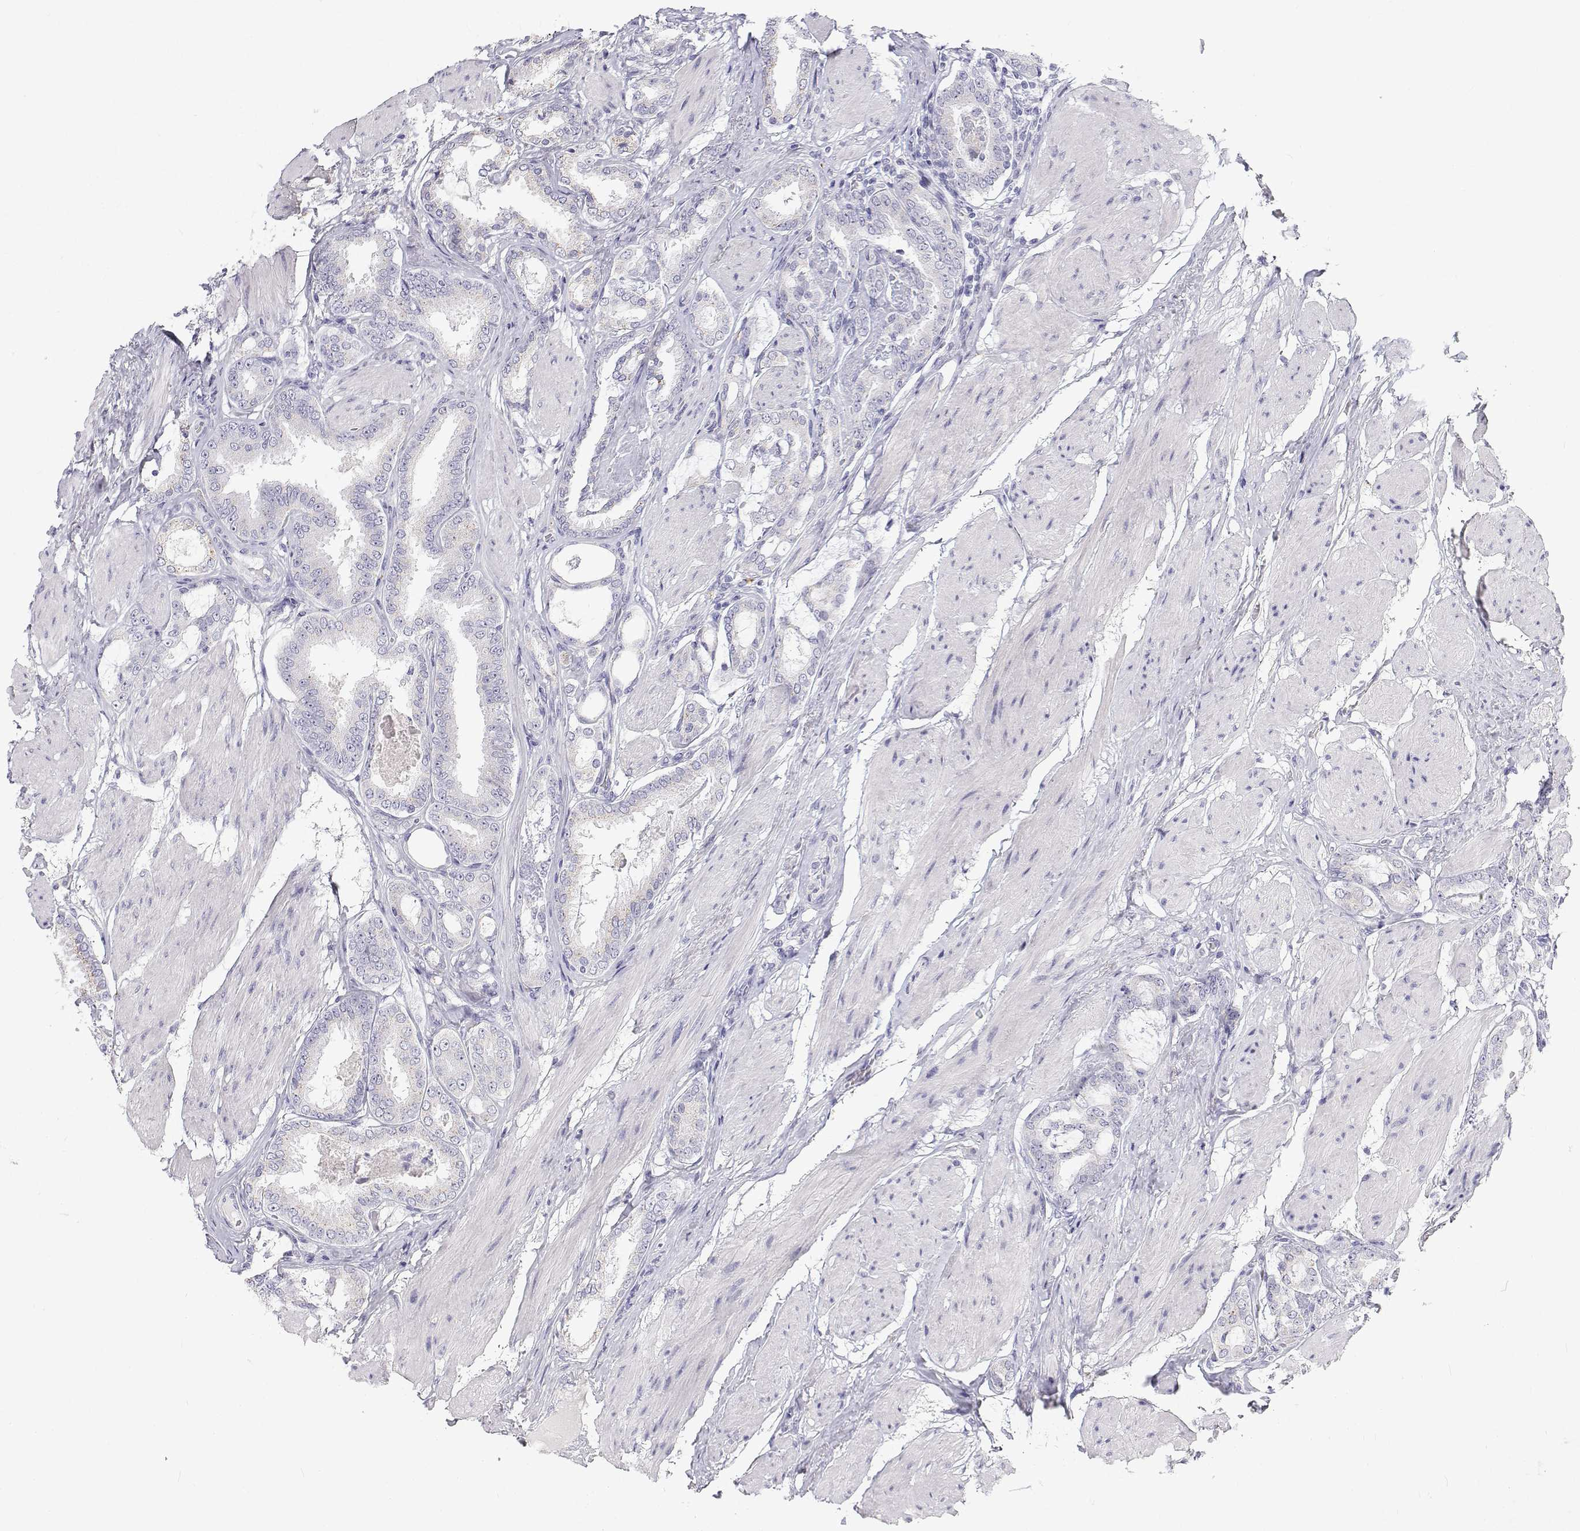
{"staining": {"intensity": "negative", "quantity": "none", "location": "none"}, "tissue": "prostate cancer", "cell_type": "Tumor cells", "image_type": "cancer", "snomed": [{"axis": "morphology", "description": "Adenocarcinoma, High grade"}, {"axis": "topography", "description": "Prostate"}], "caption": "This image is of prostate cancer stained with immunohistochemistry to label a protein in brown with the nuclei are counter-stained blue. There is no positivity in tumor cells.", "gene": "NCR2", "patient": {"sex": "male", "age": 63}}